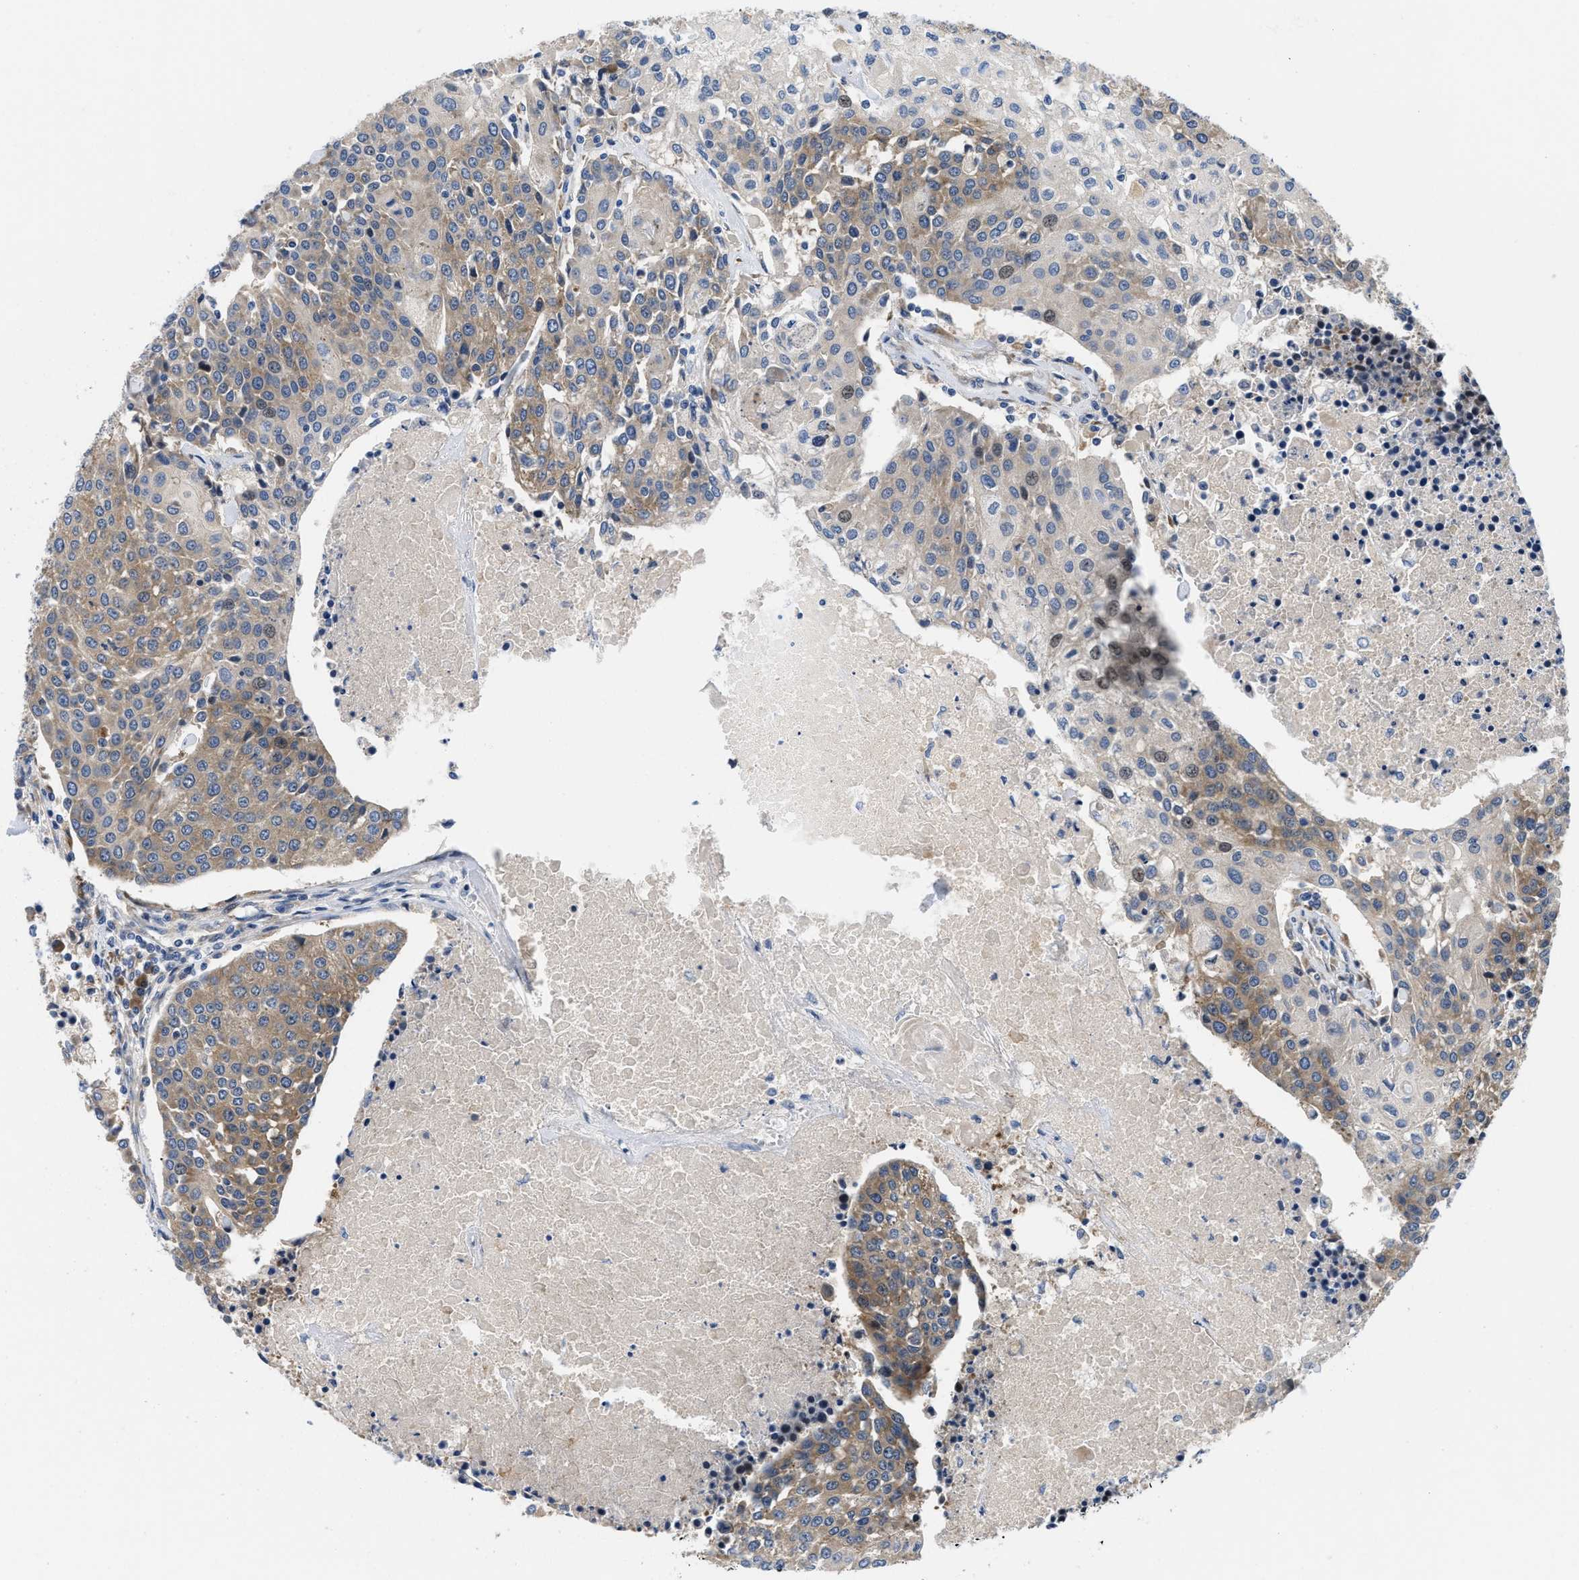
{"staining": {"intensity": "moderate", "quantity": "25%-75%", "location": "cytoplasmic/membranous"}, "tissue": "urothelial cancer", "cell_type": "Tumor cells", "image_type": "cancer", "snomed": [{"axis": "morphology", "description": "Urothelial carcinoma, High grade"}, {"axis": "topography", "description": "Urinary bladder"}], "caption": "High-power microscopy captured an IHC histopathology image of high-grade urothelial carcinoma, revealing moderate cytoplasmic/membranous expression in approximately 25%-75% of tumor cells.", "gene": "IKBKE", "patient": {"sex": "female", "age": 85}}